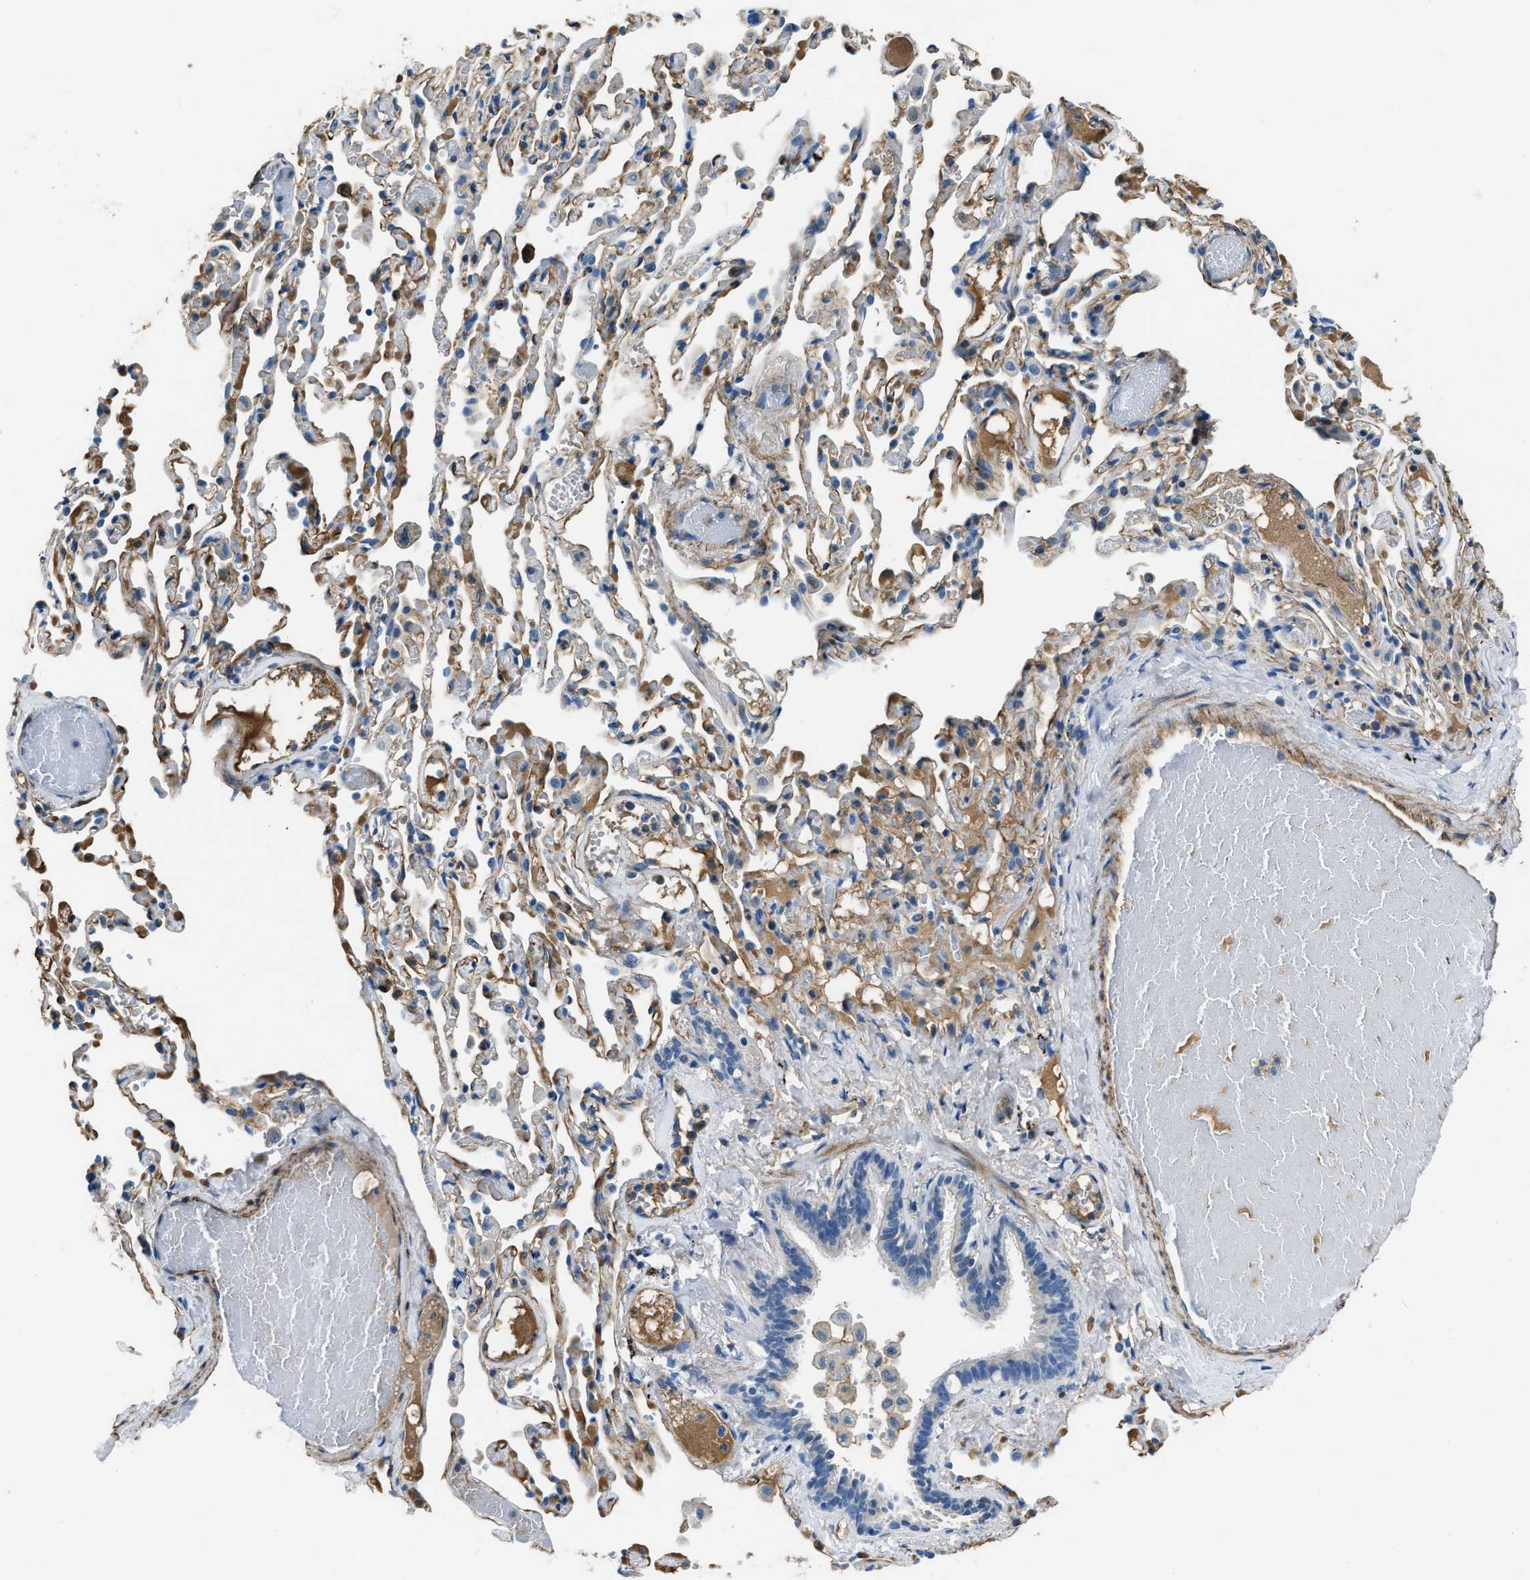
{"staining": {"intensity": "moderate", "quantity": "25%-75%", "location": "cytoplasmic/membranous,nuclear"}, "tissue": "bronchus", "cell_type": "Respiratory epithelial cells", "image_type": "normal", "snomed": [{"axis": "morphology", "description": "Normal tissue, NOS"}, {"axis": "morphology", "description": "Inflammation, NOS"}, {"axis": "topography", "description": "Cartilage tissue"}, {"axis": "topography", "description": "Lung"}], "caption": "Moderate cytoplasmic/membranous,nuclear expression is appreciated in approximately 25%-75% of respiratory epithelial cells in normal bronchus.", "gene": "SPEG", "patient": {"sex": "male", "age": 71}}